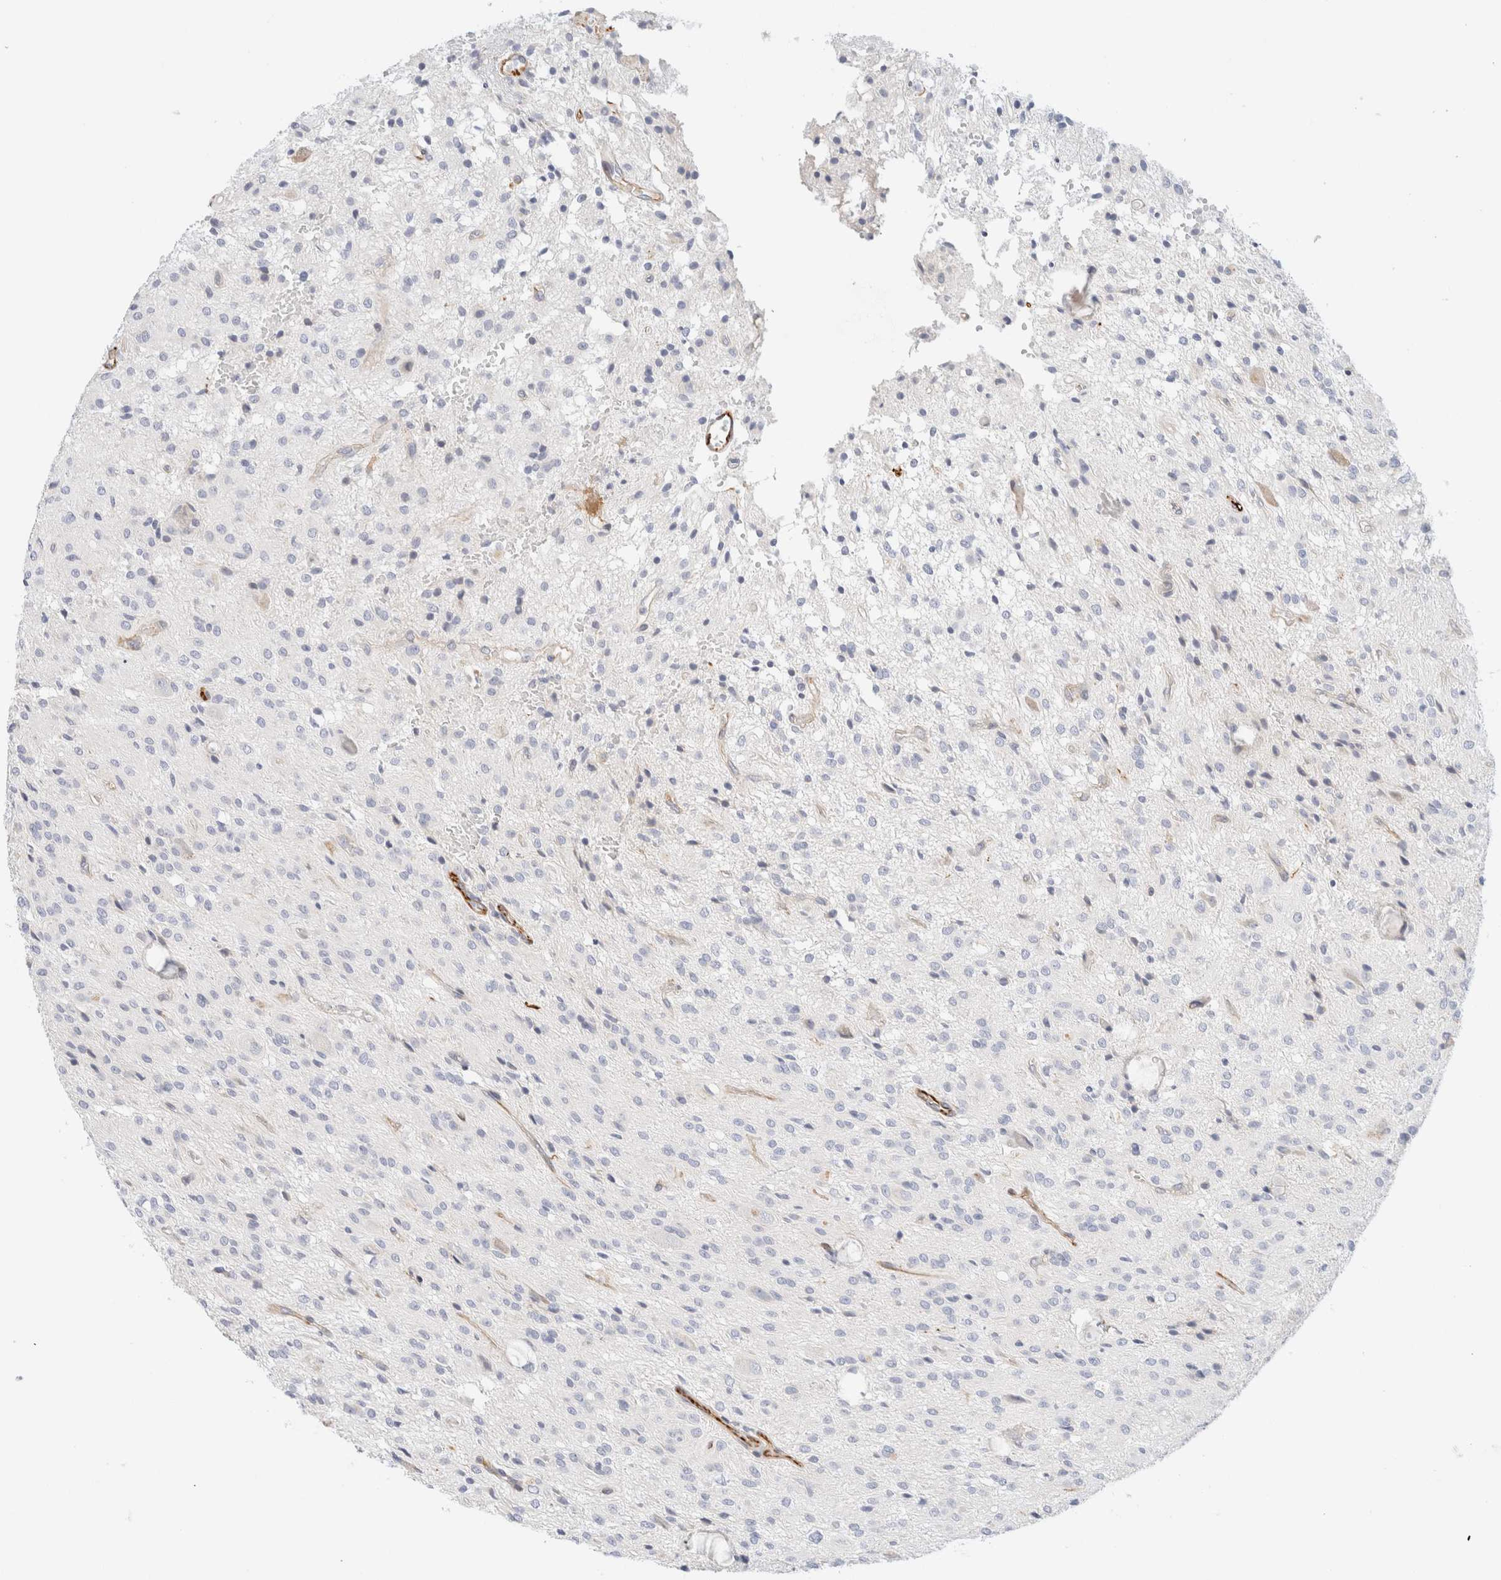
{"staining": {"intensity": "negative", "quantity": "none", "location": "none"}, "tissue": "glioma", "cell_type": "Tumor cells", "image_type": "cancer", "snomed": [{"axis": "morphology", "description": "Glioma, malignant, High grade"}, {"axis": "topography", "description": "Brain"}], "caption": "A high-resolution photomicrograph shows immunohistochemistry (IHC) staining of malignant glioma (high-grade), which shows no significant positivity in tumor cells.", "gene": "SLC25A48", "patient": {"sex": "female", "age": 59}}